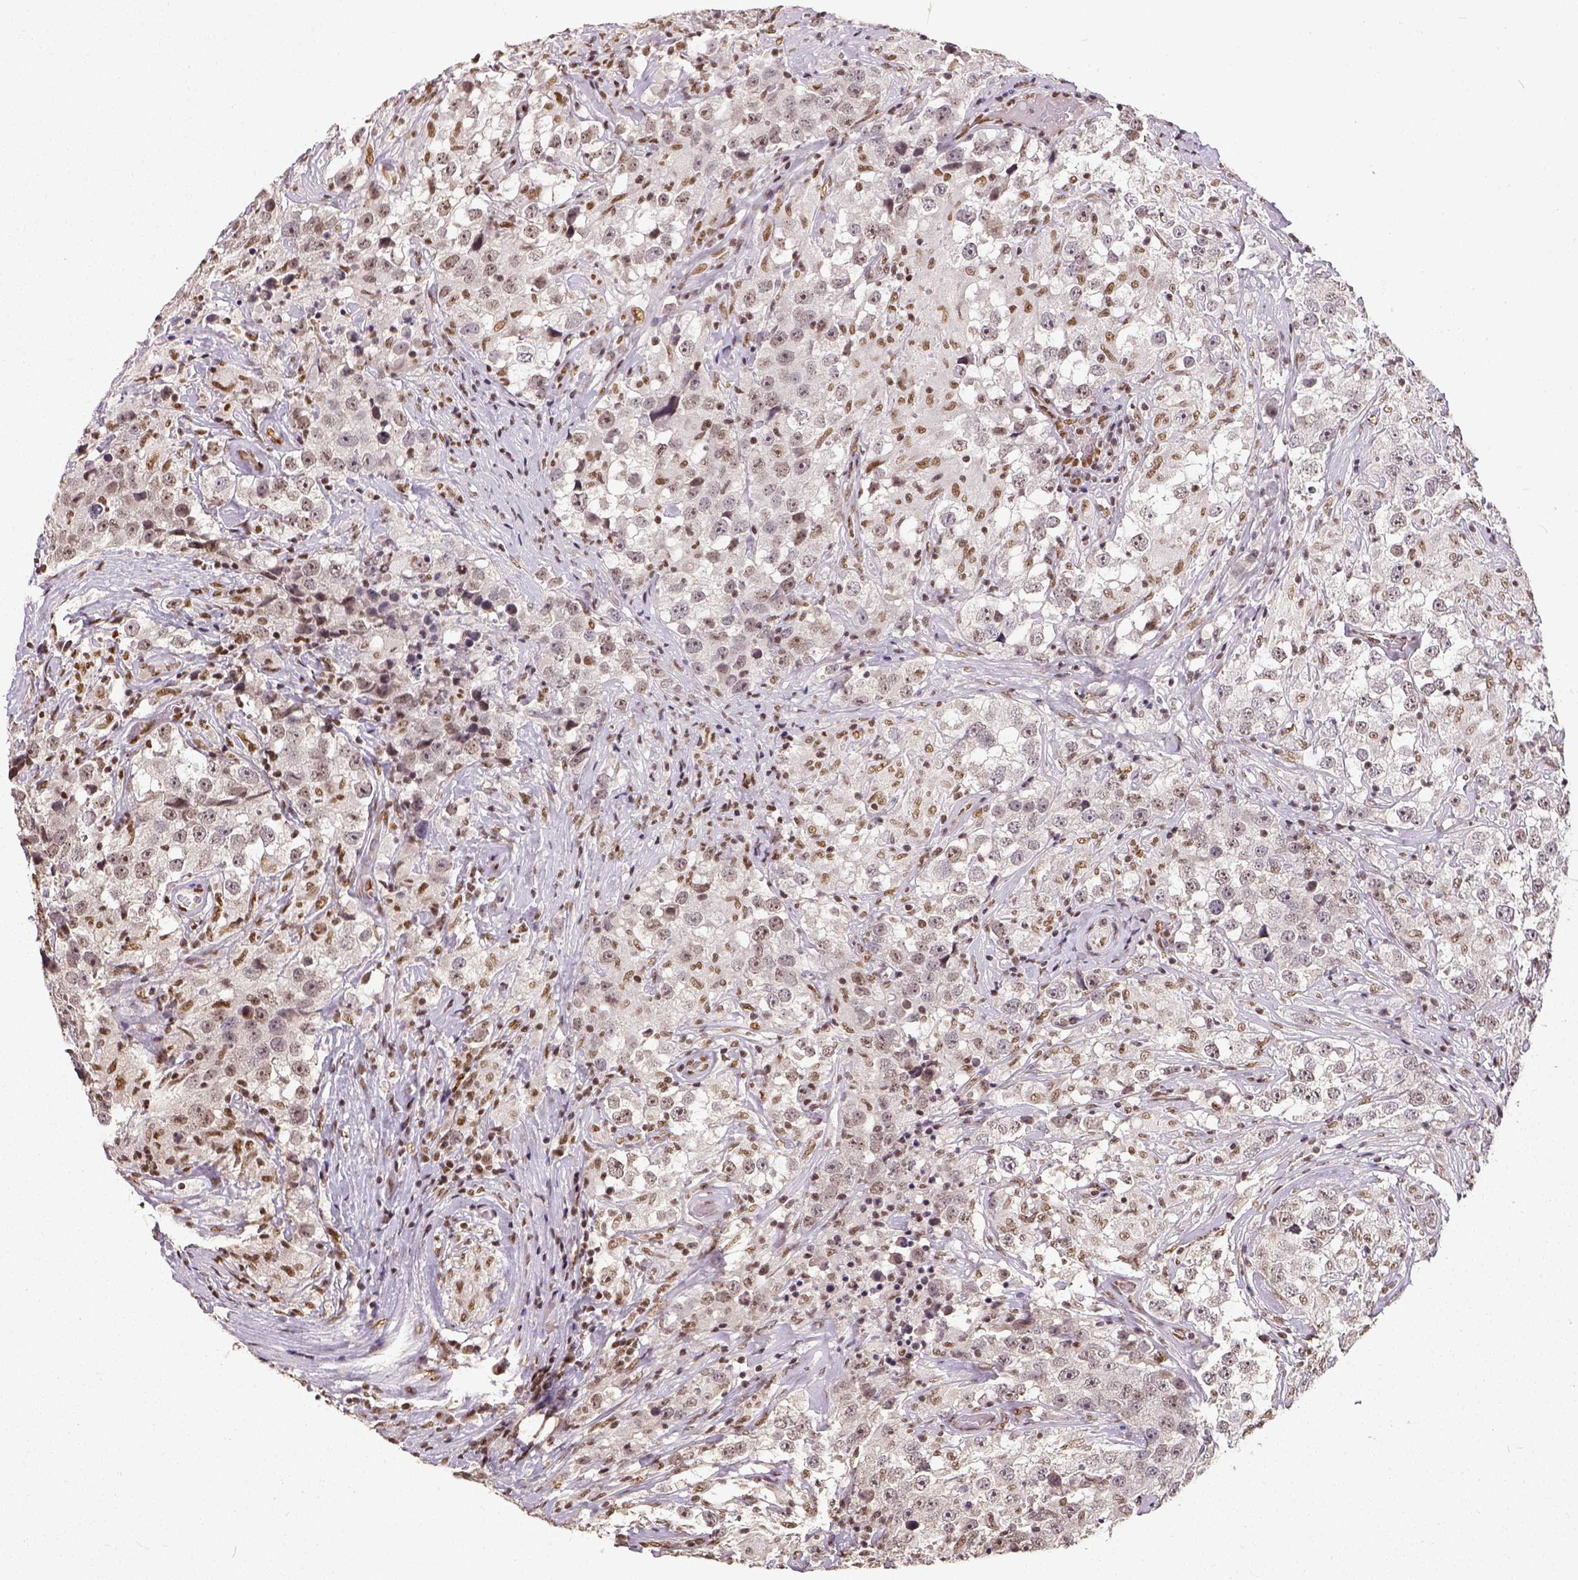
{"staining": {"intensity": "negative", "quantity": "none", "location": "none"}, "tissue": "testis cancer", "cell_type": "Tumor cells", "image_type": "cancer", "snomed": [{"axis": "morphology", "description": "Seminoma, NOS"}, {"axis": "topography", "description": "Testis"}], "caption": "Immunohistochemistry micrograph of neoplastic tissue: human seminoma (testis) stained with DAB displays no significant protein positivity in tumor cells.", "gene": "ATRX", "patient": {"sex": "male", "age": 46}}